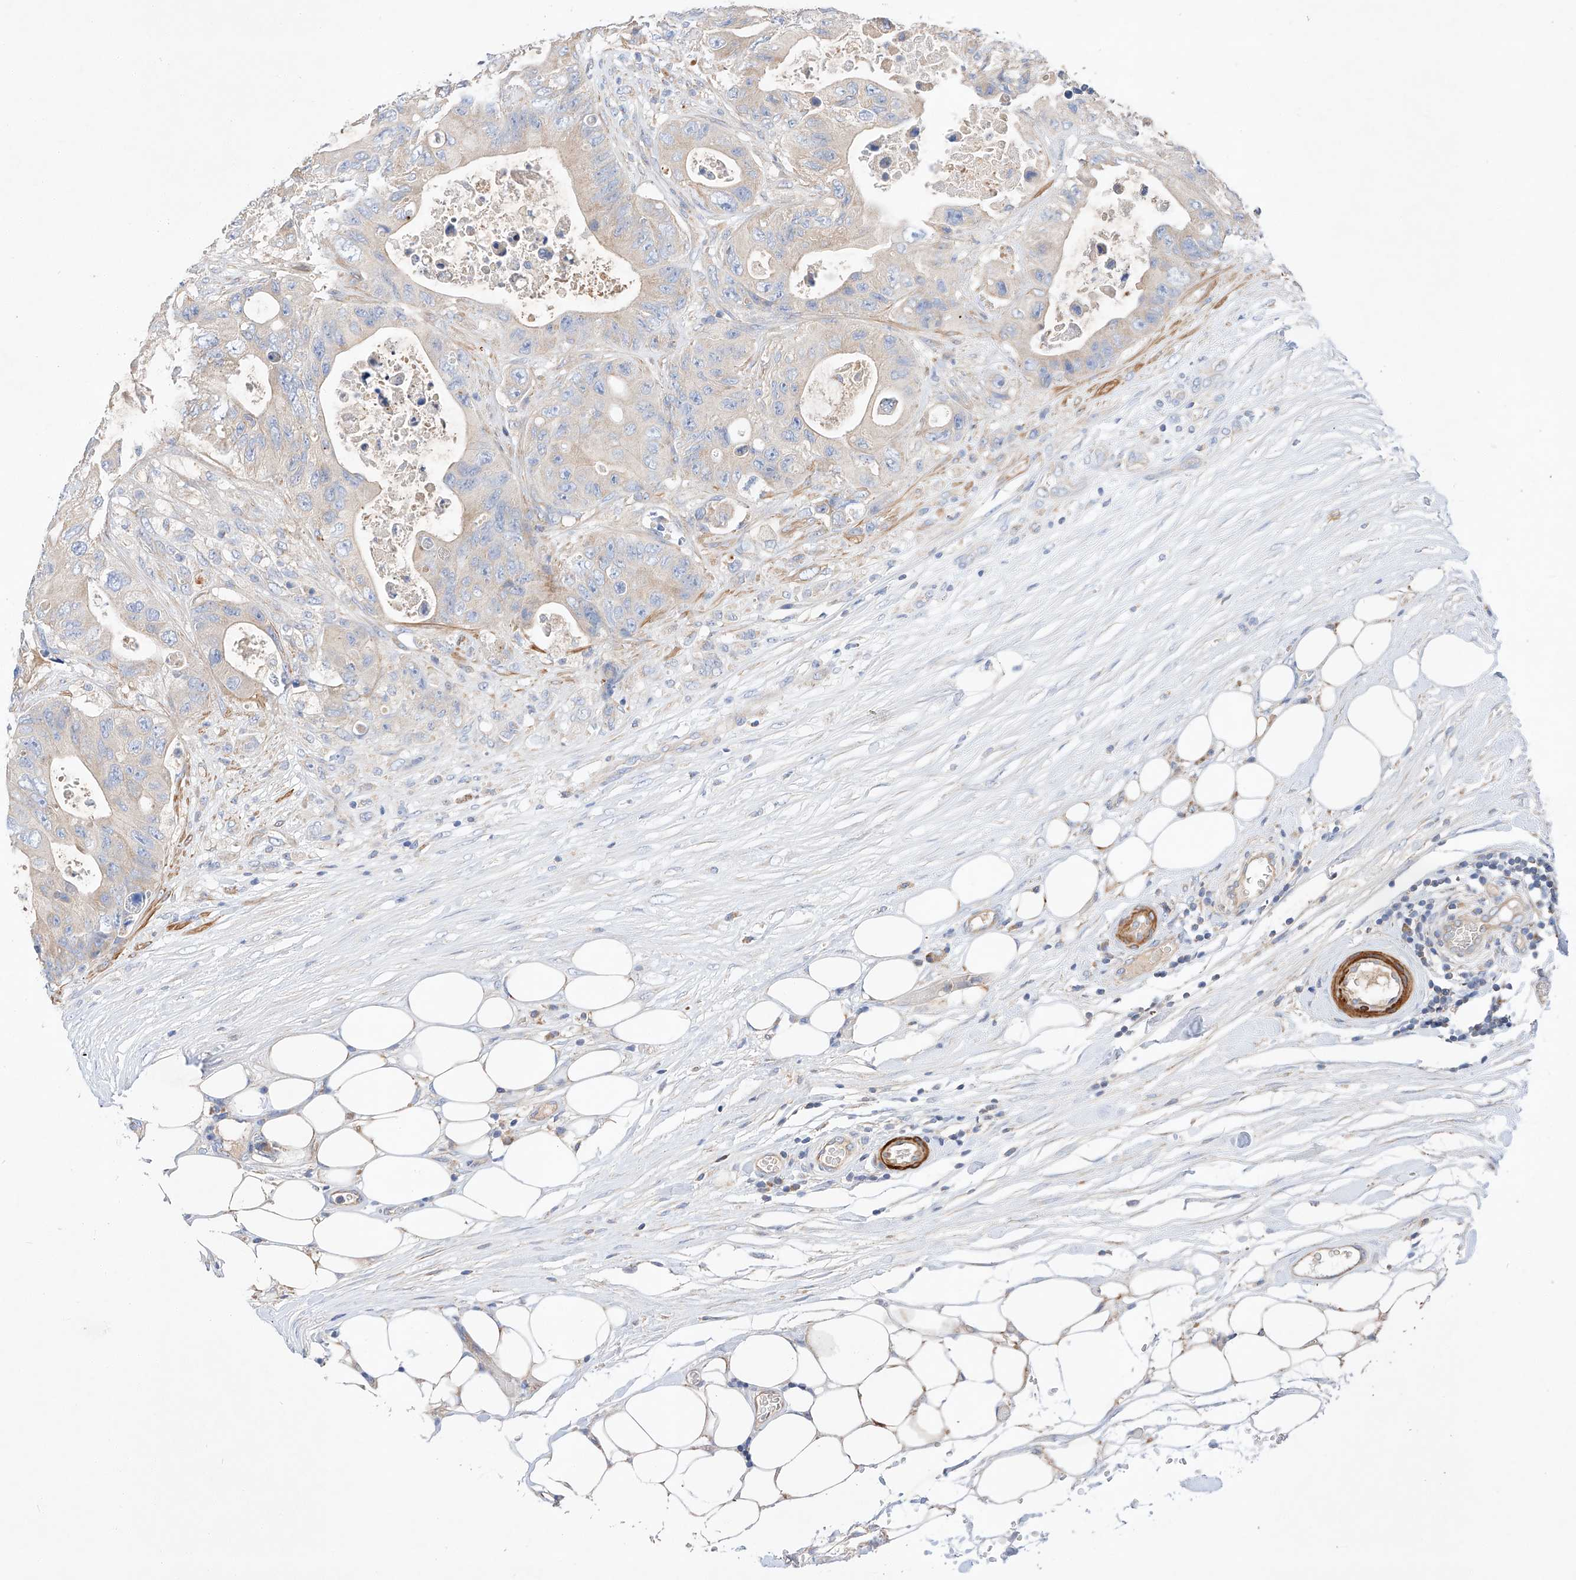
{"staining": {"intensity": "weak", "quantity": "<25%", "location": "cytoplasmic/membranous"}, "tissue": "colorectal cancer", "cell_type": "Tumor cells", "image_type": "cancer", "snomed": [{"axis": "morphology", "description": "Adenocarcinoma, NOS"}, {"axis": "topography", "description": "Colon"}], "caption": "Immunohistochemistry of colorectal adenocarcinoma displays no staining in tumor cells.", "gene": "C6orf118", "patient": {"sex": "female", "age": 46}}